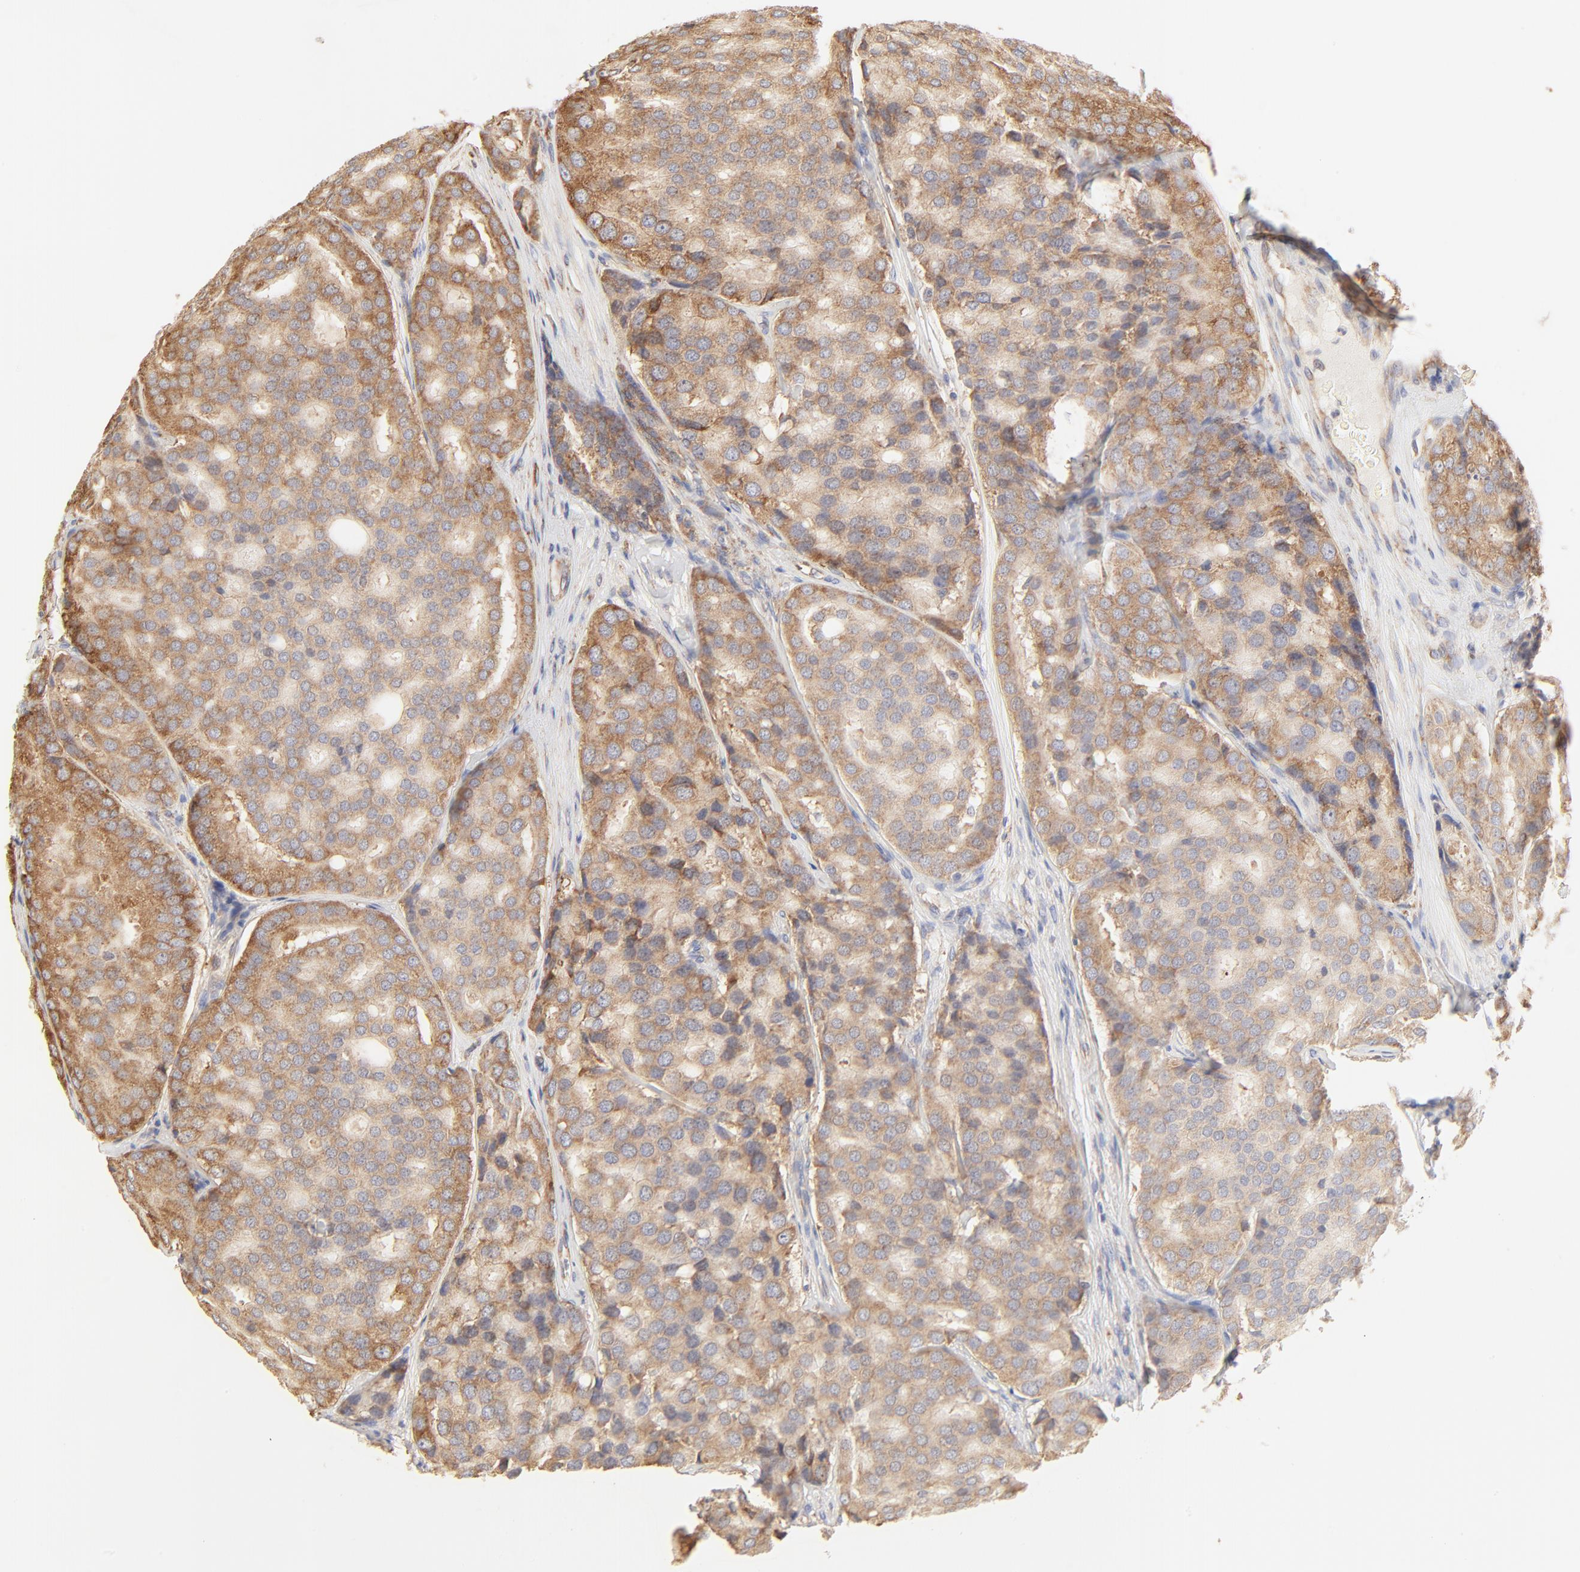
{"staining": {"intensity": "moderate", "quantity": ">75%", "location": "cytoplasmic/membranous"}, "tissue": "prostate cancer", "cell_type": "Tumor cells", "image_type": "cancer", "snomed": [{"axis": "morphology", "description": "Adenocarcinoma, High grade"}, {"axis": "topography", "description": "Prostate"}], "caption": "The immunohistochemical stain shows moderate cytoplasmic/membranous positivity in tumor cells of prostate cancer tissue.", "gene": "RPS20", "patient": {"sex": "male", "age": 64}}